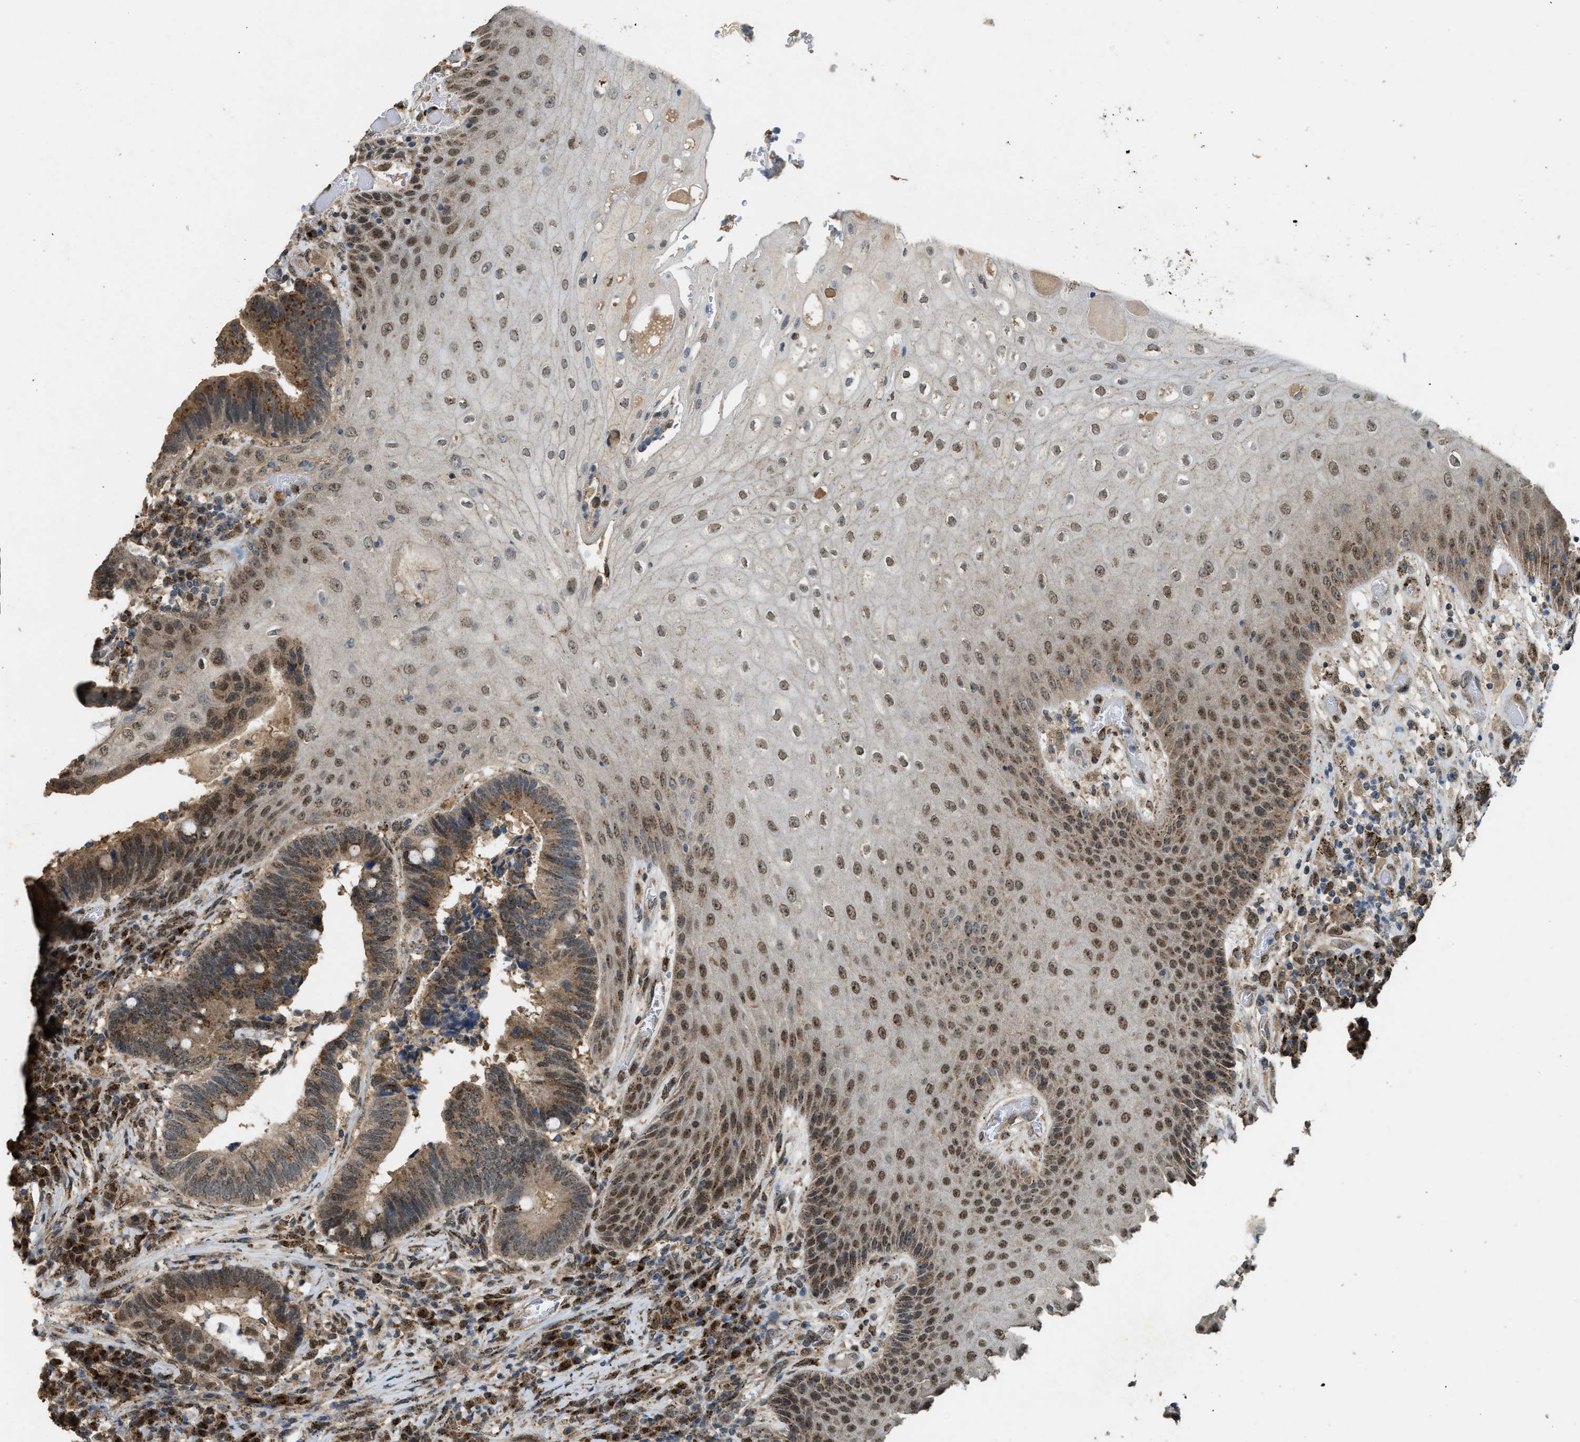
{"staining": {"intensity": "moderate", "quantity": ">75%", "location": "cytoplasmic/membranous,nuclear"}, "tissue": "colorectal cancer", "cell_type": "Tumor cells", "image_type": "cancer", "snomed": [{"axis": "morphology", "description": "Adenocarcinoma, NOS"}, {"axis": "topography", "description": "Rectum"}, {"axis": "topography", "description": "Anal"}], "caption": "Immunohistochemistry micrograph of colorectal adenocarcinoma stained for a protein (brown), which exhibits medium levels of moderate cytoplasmic/membranous and nuclear staining in about >75% of tumor cells.", "gene": "IPO7", "patient": {"sex": "female", "age": 89}}